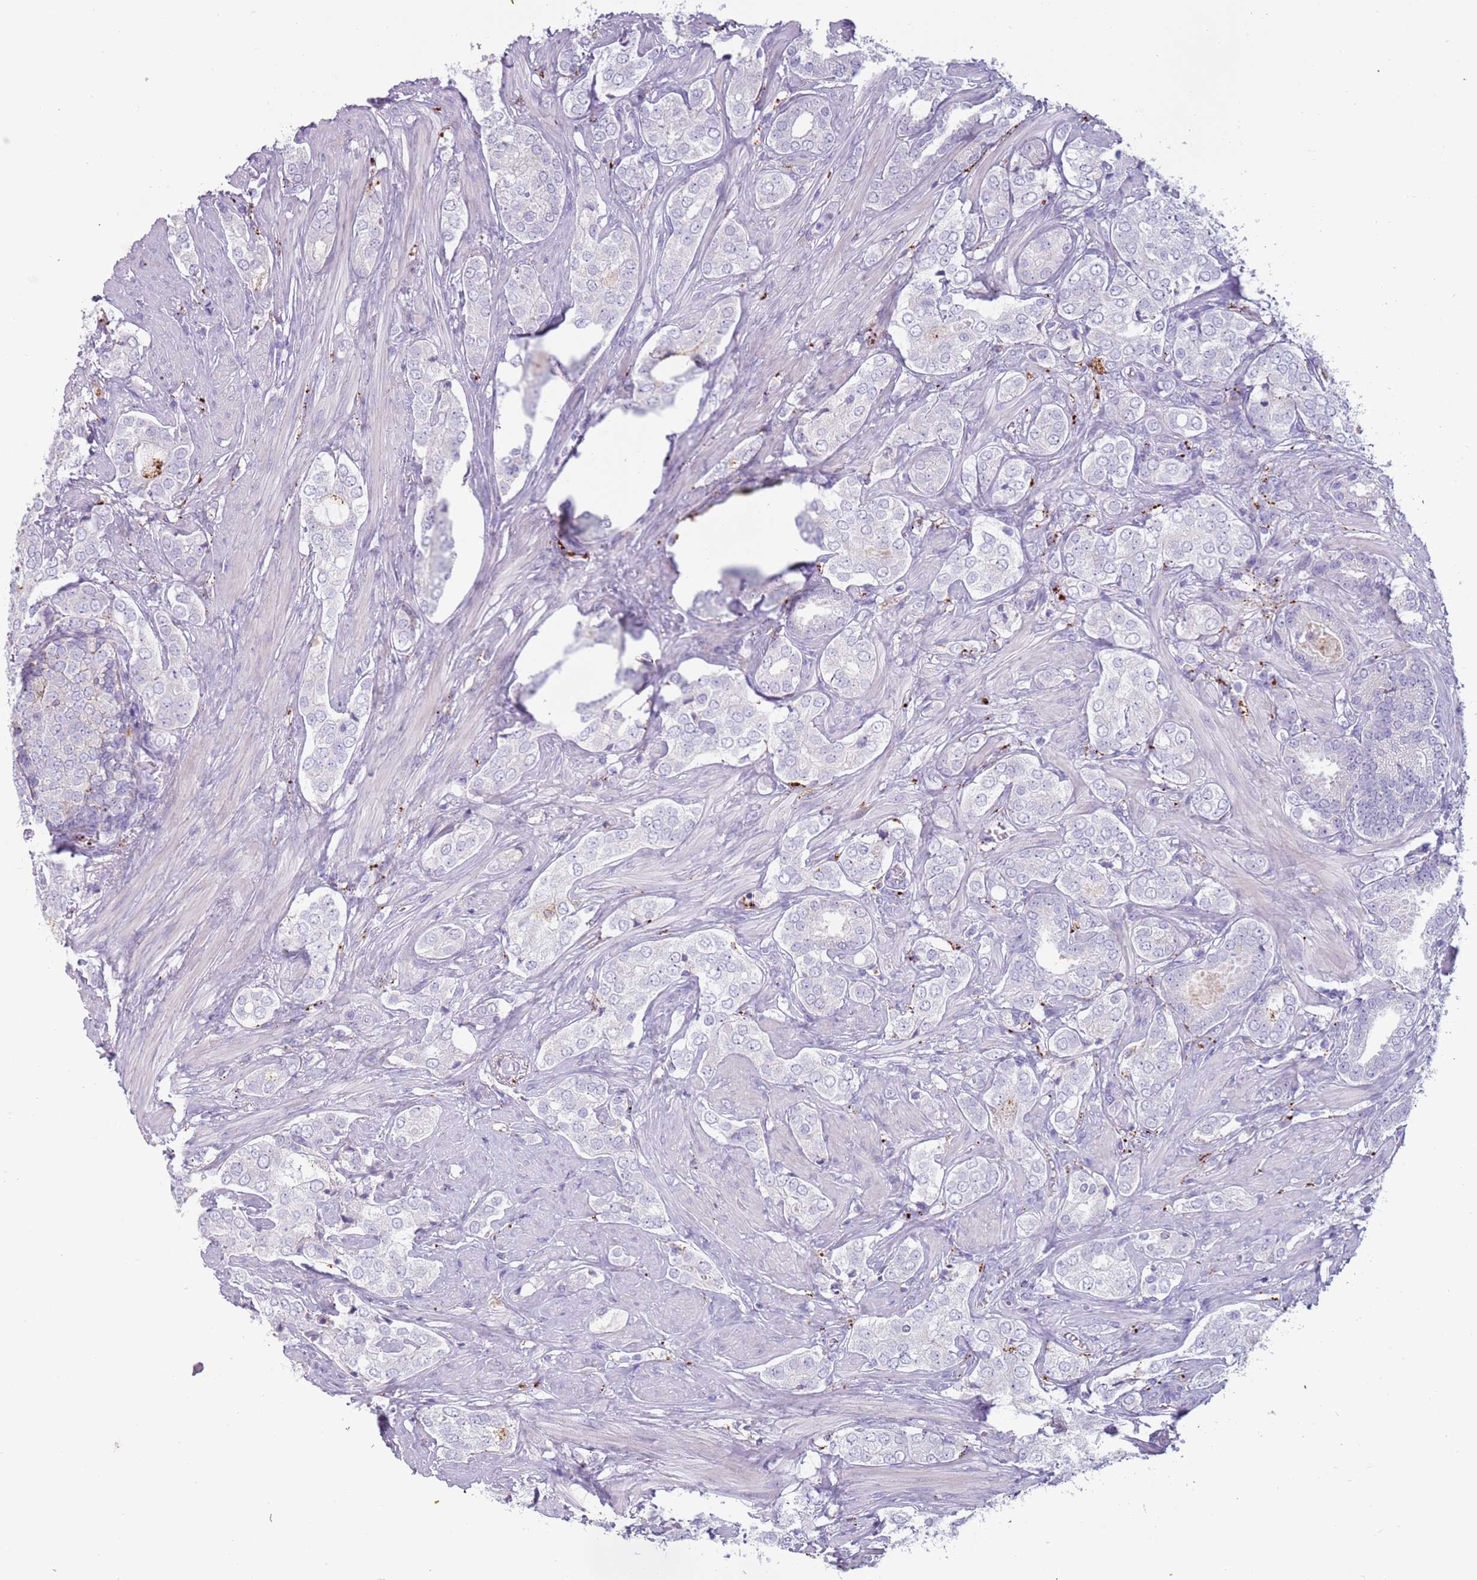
{"staining": {"intensity": "negative", "quantity": "none", "location": "none"}, "tissue": "prostate cancer", "cell_type": "Tumor cells", "image_type": "cancer", "snomed": [{"axis": "morphology", "description": "Adenocarcinoma, High grade"}, {"axis": "topography", "description": "Prostate"}], "caption": "Prostate adenocarcinoma (high-grade) stained for a protein using IHC shows no staining tumor cells.", "gene": "NWD2", "patient": {"sex": "male", "age": 71}}